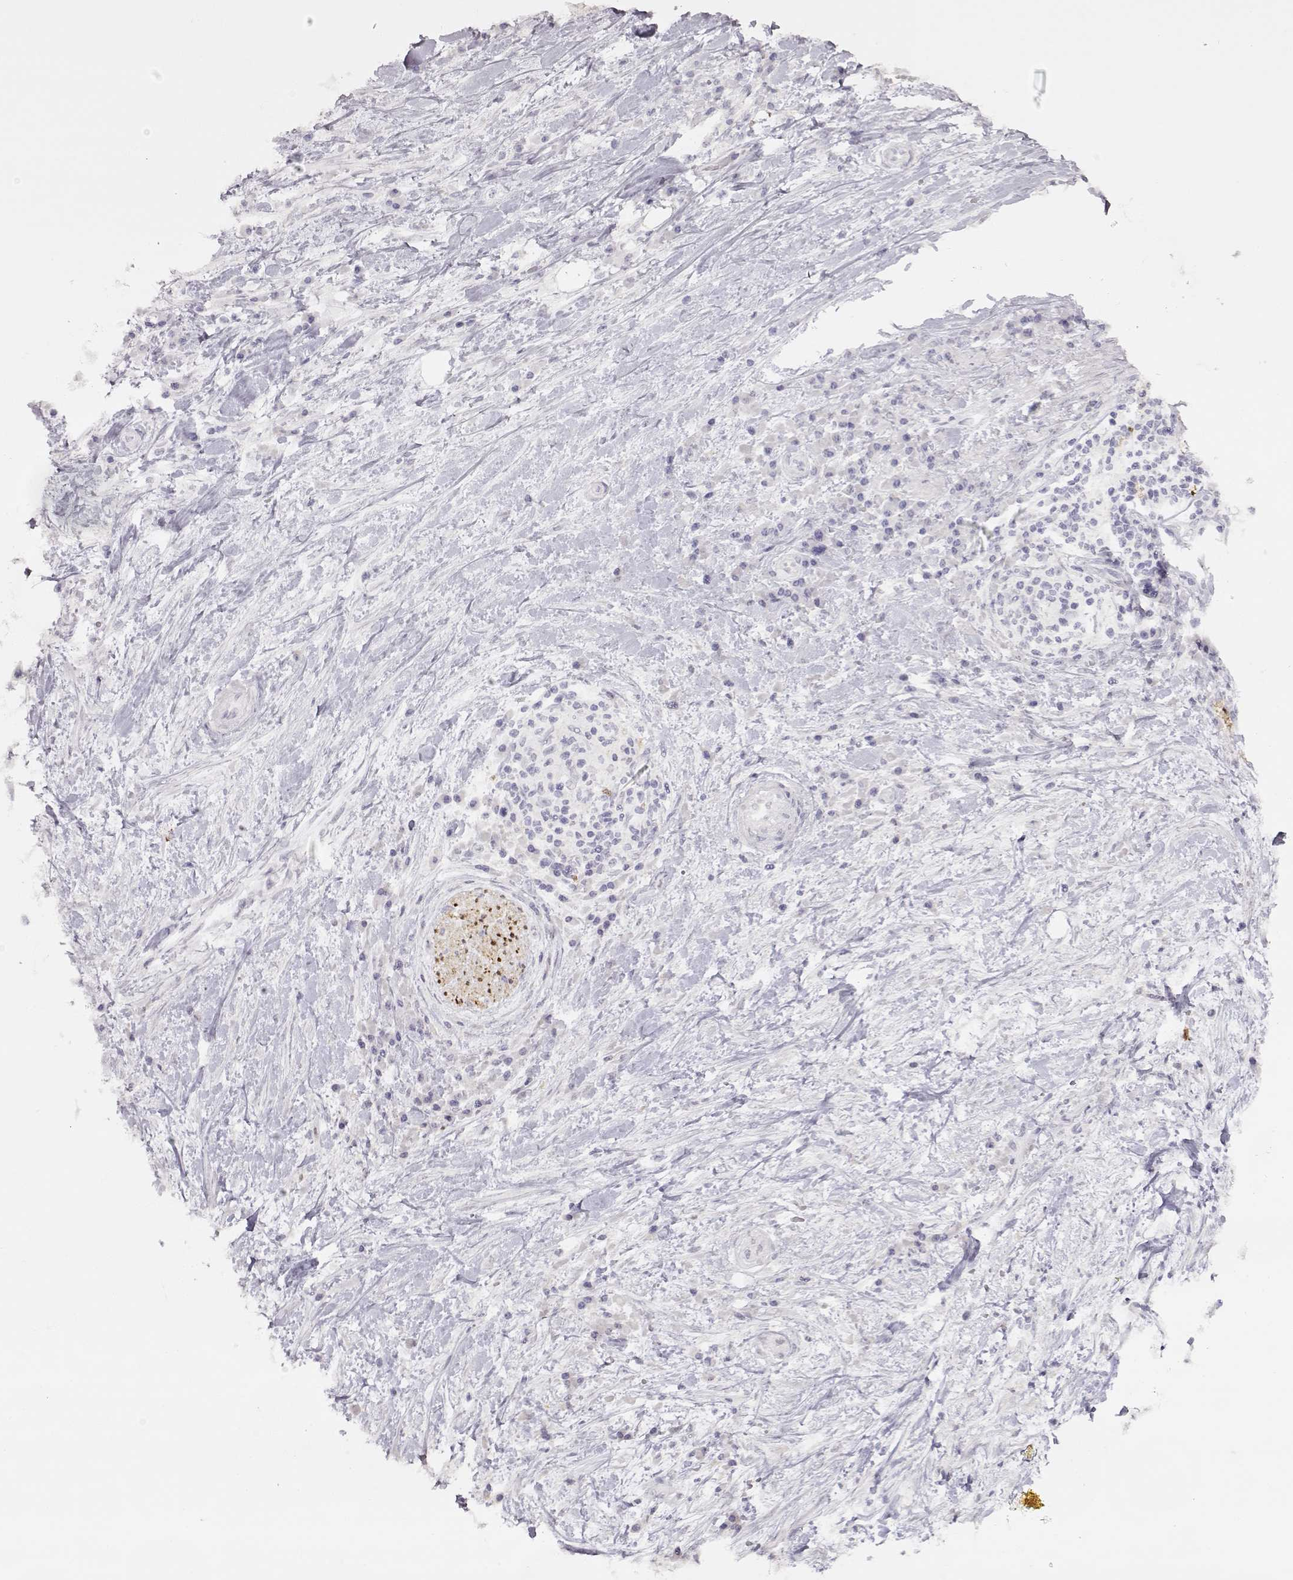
{"staining": {"intensity": "negative", "quantity": "none", "location": "none"}, "tissue": "liver cancer", "cell_type": "Tumor cells", "image_type": "cancer", "snomed": [{"axis": "morphology", "description": "Cholangiocarcinoma"}, {"axis": "topography", "description": "Liver"}], "caption": "An immunohistochemistry (IHC) photomicrograph of liver cancer (cholangiocarcinoma) is shown. There is no staining in tumor cells of liver cancer (cholangiocarcinoma).", "gene": "S100B", "patient": {"sex": "female", "age": 73}}